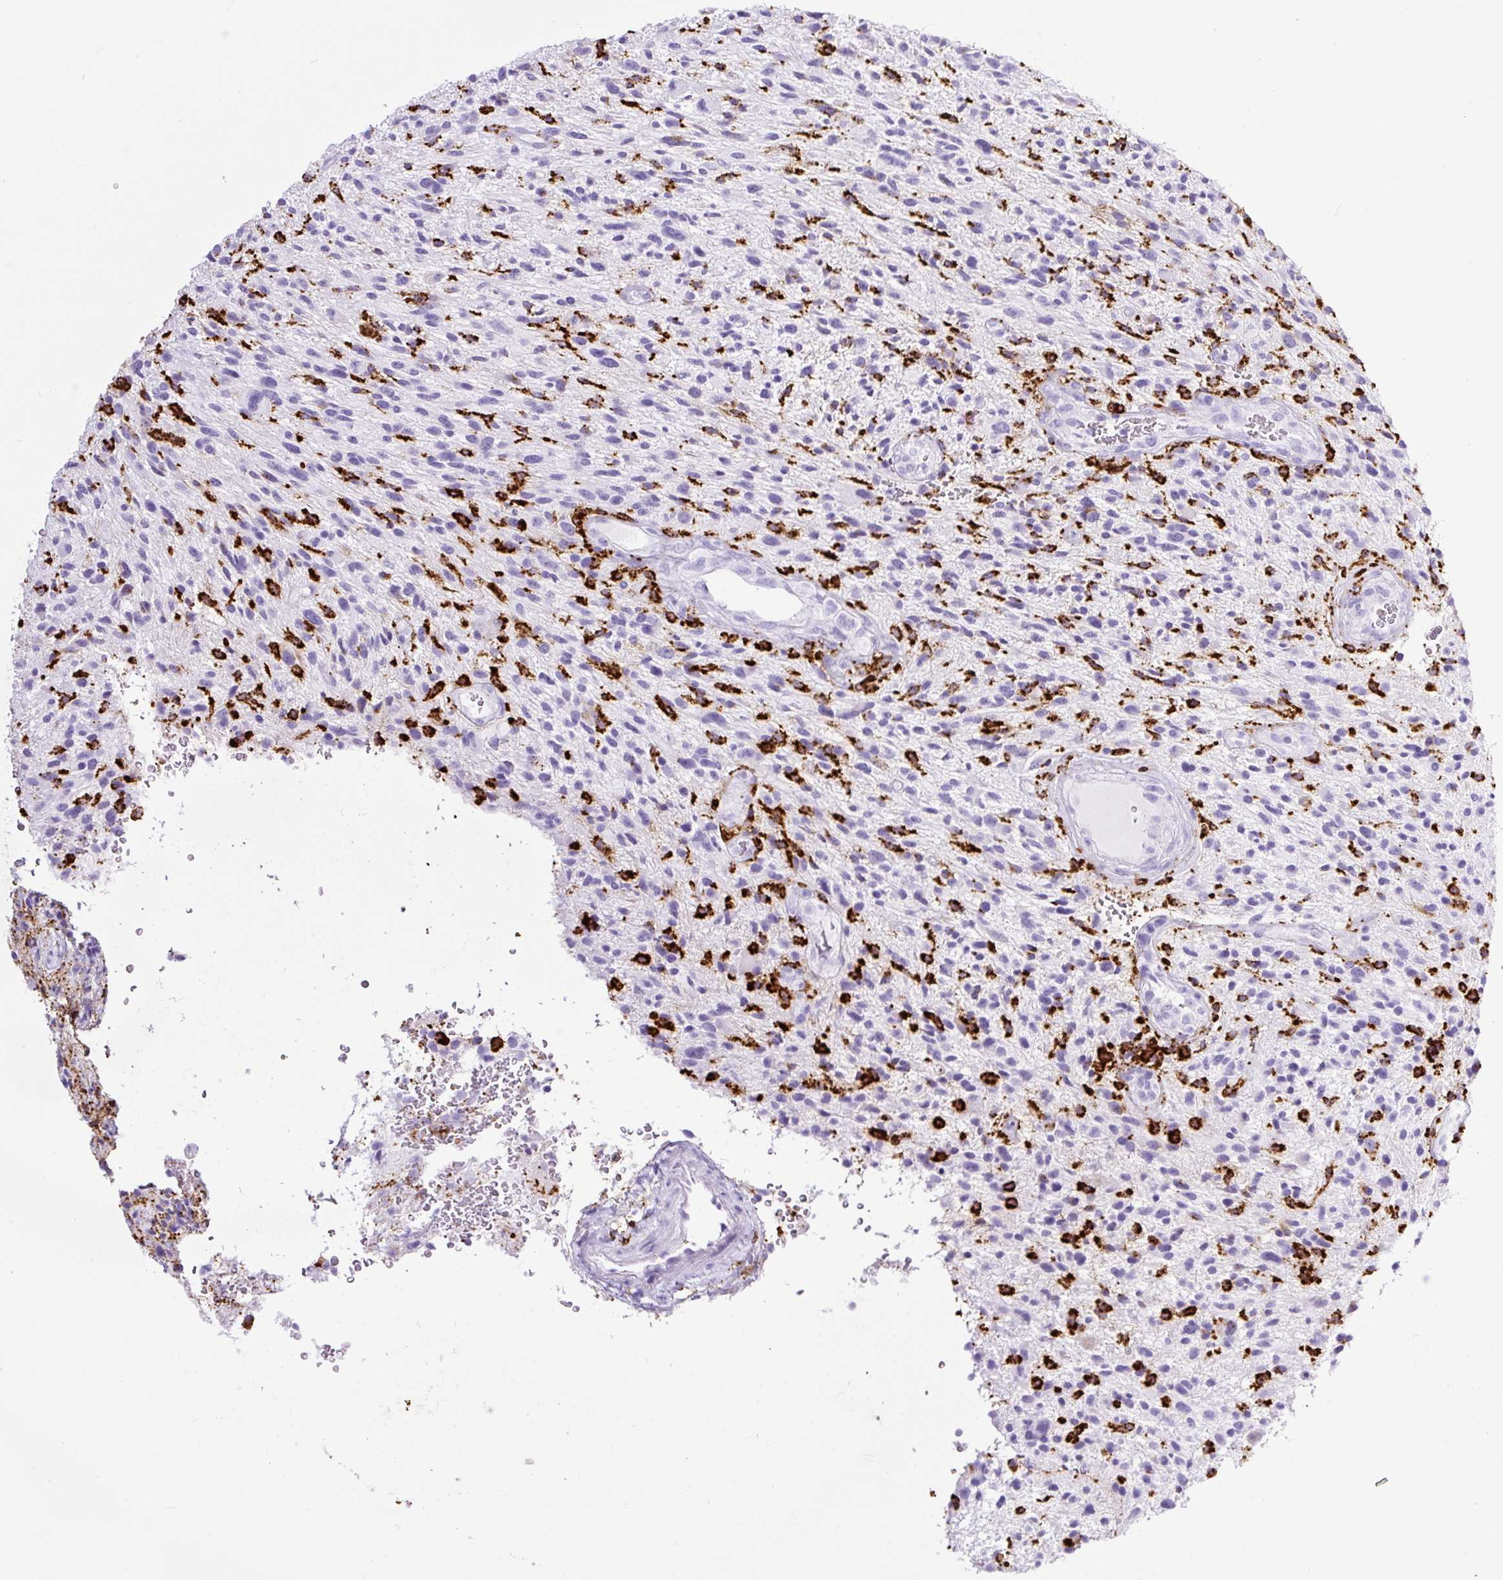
{"staining": {"intensity": "negative", "quantity": "none", "location": "none"}, "tissue": "glioma", "cell_type": "Tumor cells", "image_type": "cancer", "snomed": [{"axis": "morphology", "description": "Glioma, malignant, High grade"}, {"axis": "topography", "description": "Brain"}], "caption": "An immunohistochemistry (IHC) image of malignant glioma (high-grade) is shown. There is no staining in tumor cells of malignant glioma (high-grade).", "gene": "HLA-DRA", "patient": {"sex": "male", "age": 47}}